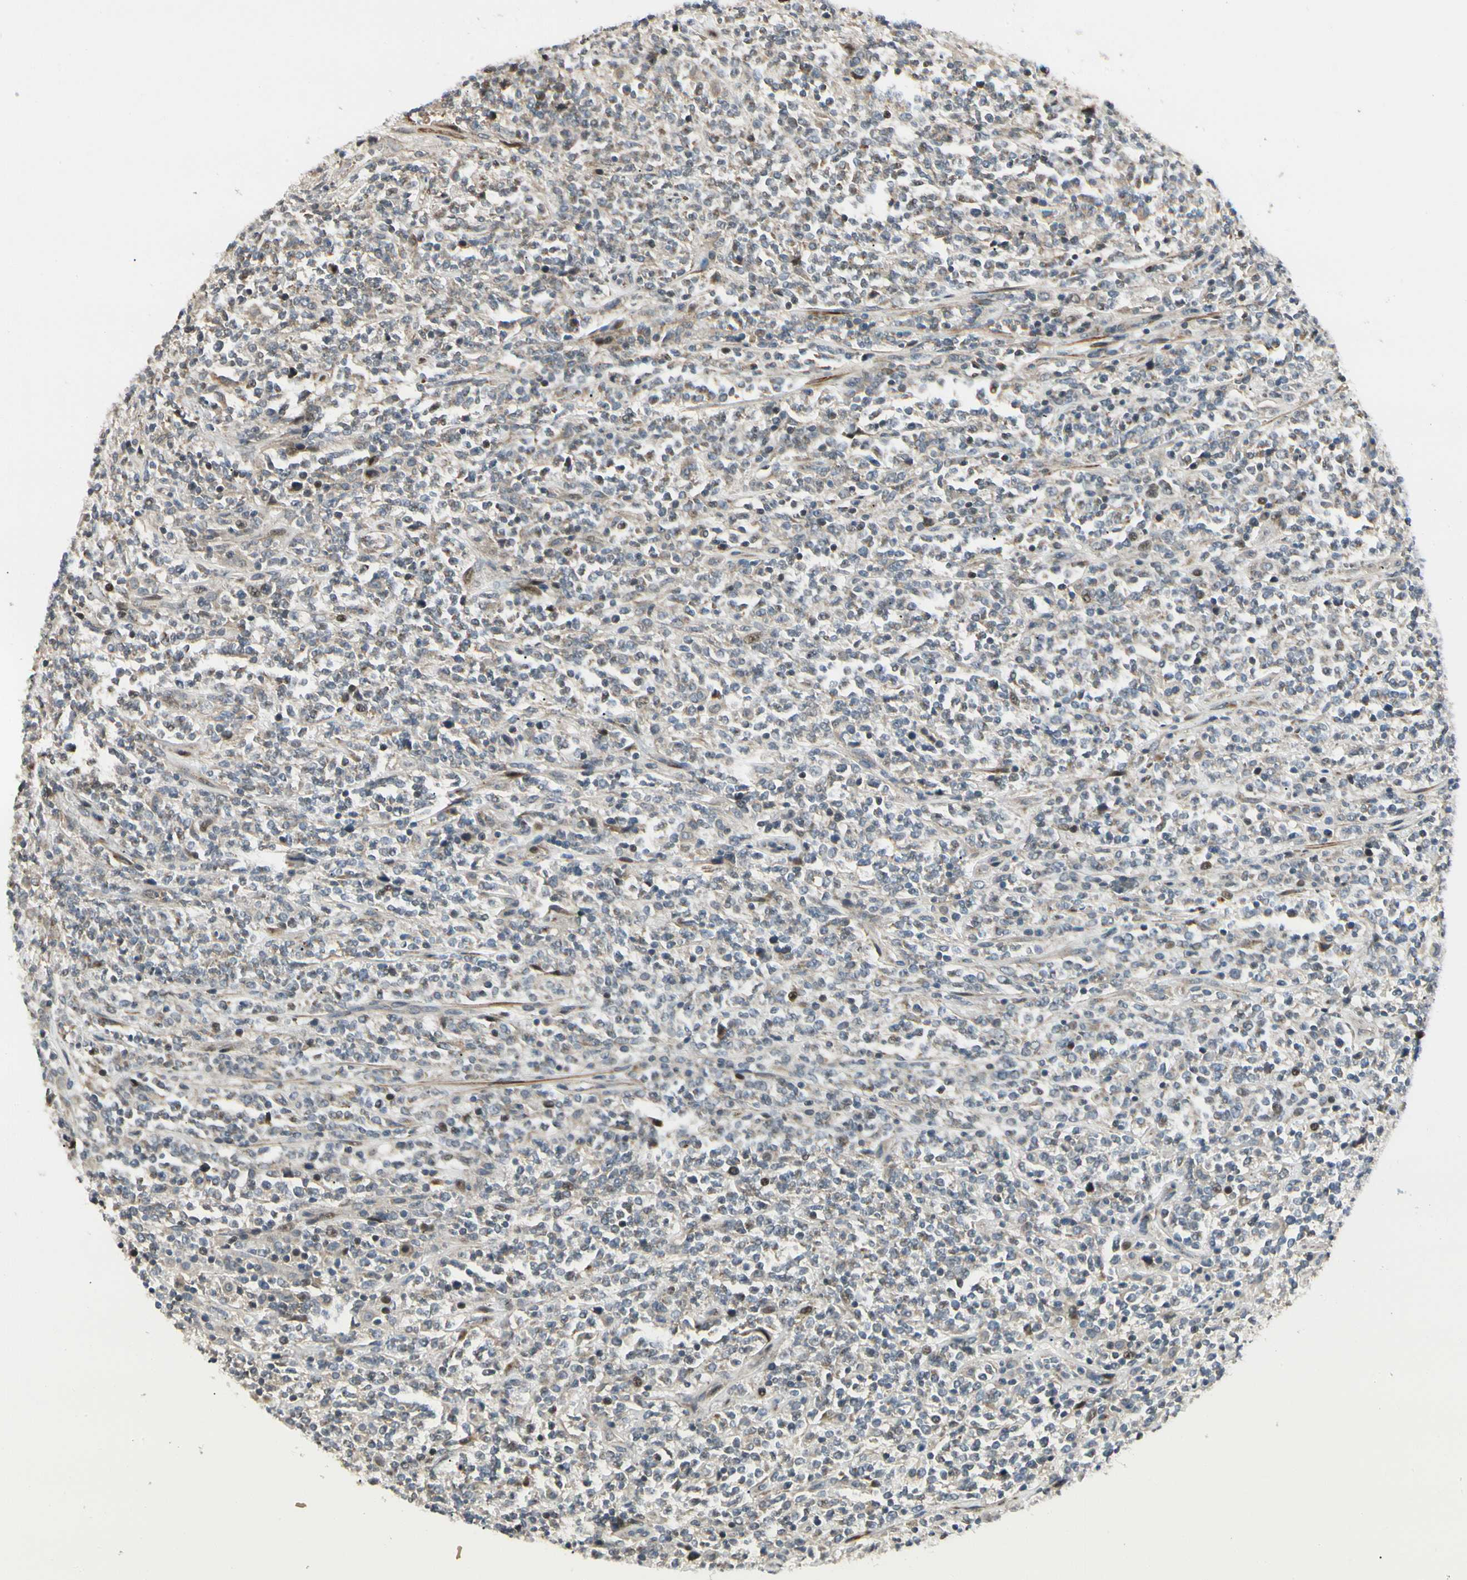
{"staining": {"intensity": "weak", "quantity": "25%-75%", "location": "cytoplasmic/membranous"}, "tissue": "lymphoma", "cell_type": "Tumor cells", "image_type": "cancer", "snomed": [{"axis": "morphology", "description": "Malignant lymphoma, non-Hodgkin's type, High grade"}, {"axis": "topography", "description": "Soft tissue"}], "caption": "Immunohistochemistry (IHC) photomicrograph of neoplastic tissue: lymphoma stained using immunohistochemistry shows low levels of weak protein expression localized specifically in the cytoplasmic/membranous of tumor cells, appearing as a cytoplasmic/membranous brown color.", "gene": "P4HA3", "patient": {"sex": "male", "age": 18}}